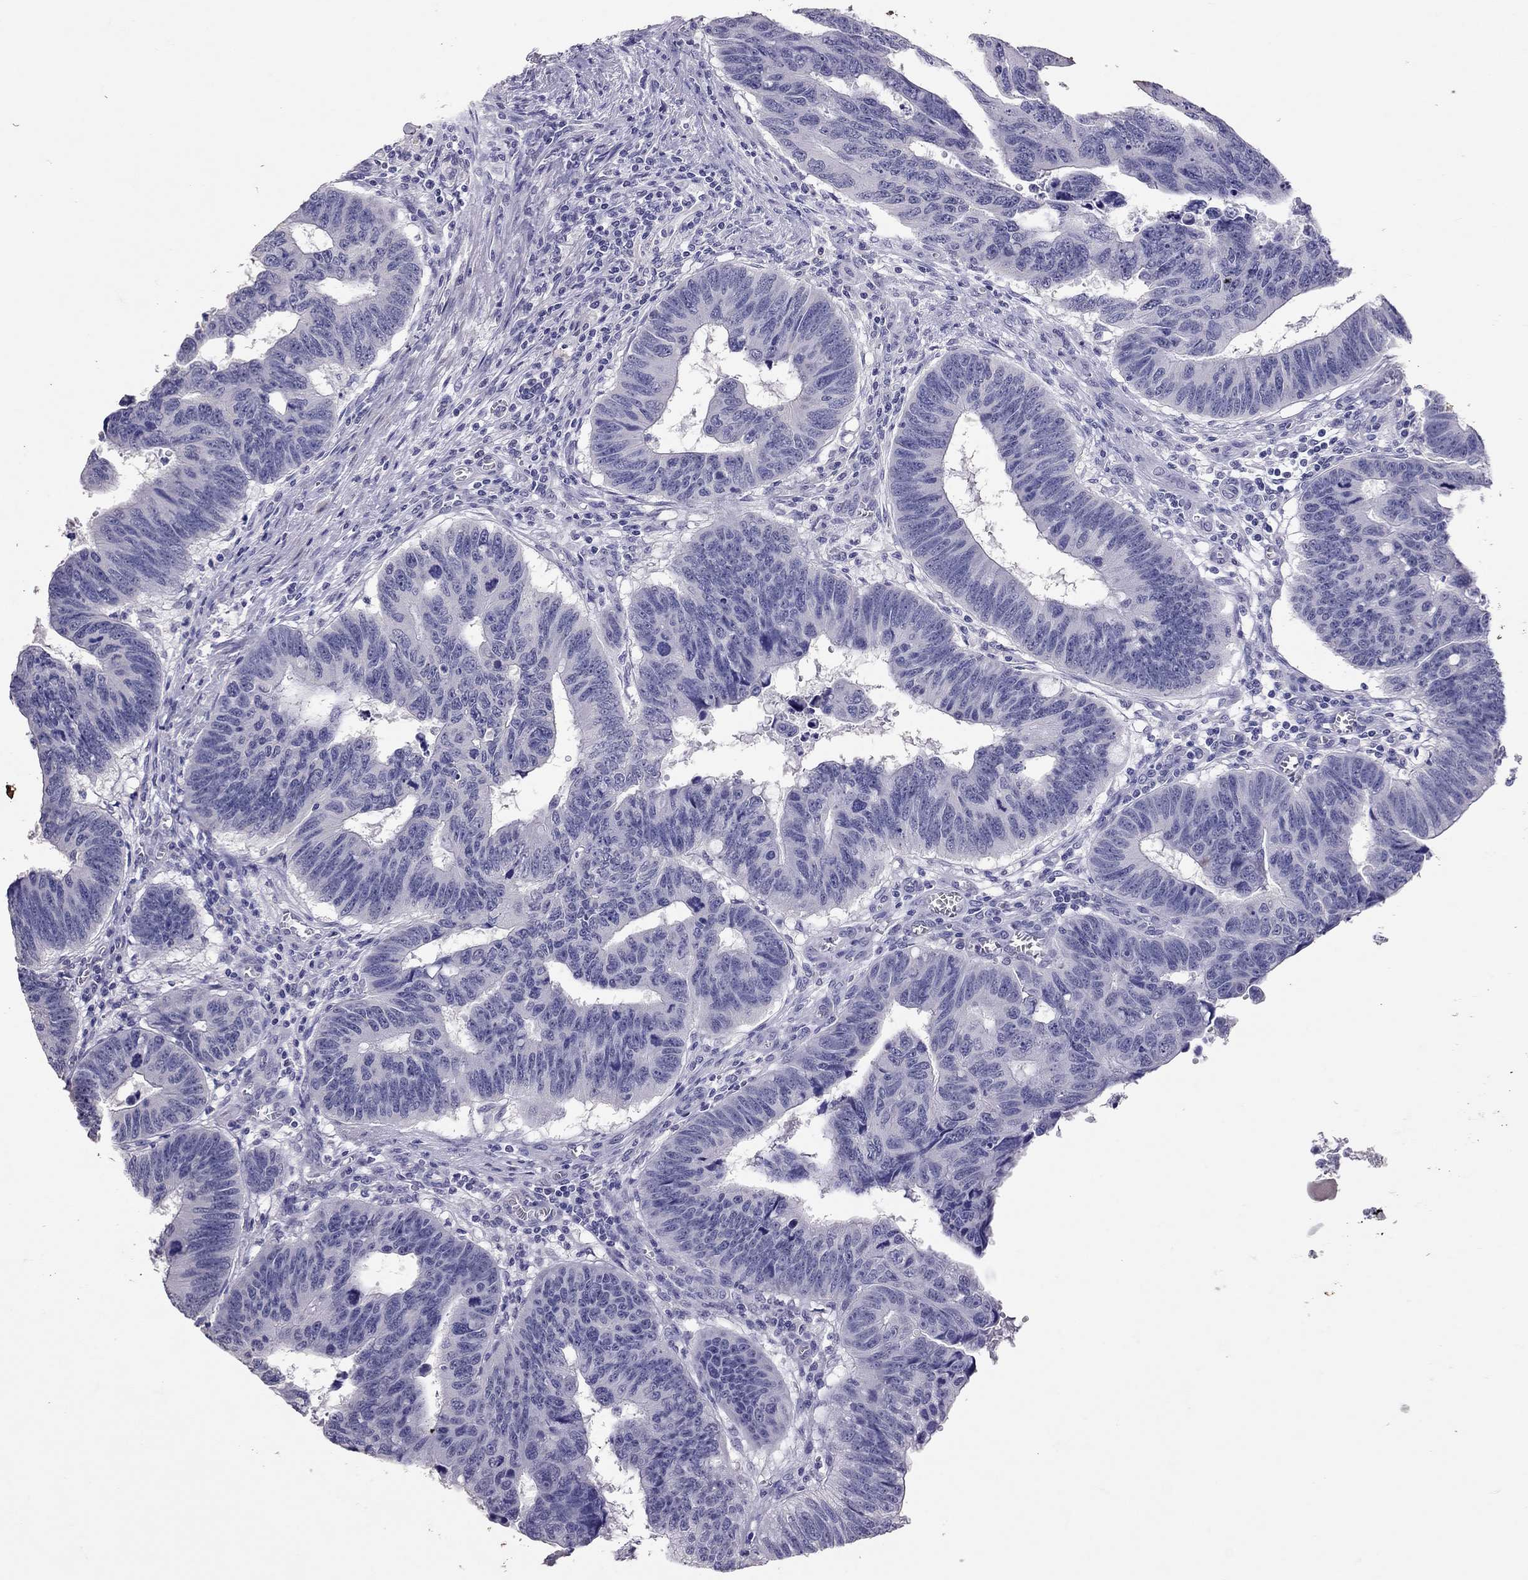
{"staining": {"intensity": "negative", "quantity": "none", "location": "none"}, "tissue": "colorectal cancer", "cell_type": "Tumor cells", "image_type": "cancer", "snomed": [{"axis": "morphology", "description": "Adenocarcinoma, NOS"}, {"axis": "topography", "description": "Appendix"}, {"axis": "topography", "description": "Colon"}, {"axis": "topography", "description": "Cecum"}, {"axis": "topography", "description": "Colon asc"}], "caption": "This is an immunohistochemistry (IHC) histopathology image of colorectal cancer (adenocarcinoma). There is no positivity in tumor cells.", "gene": "PSMB11", "patient": {"sex": "female", "age": 85}}